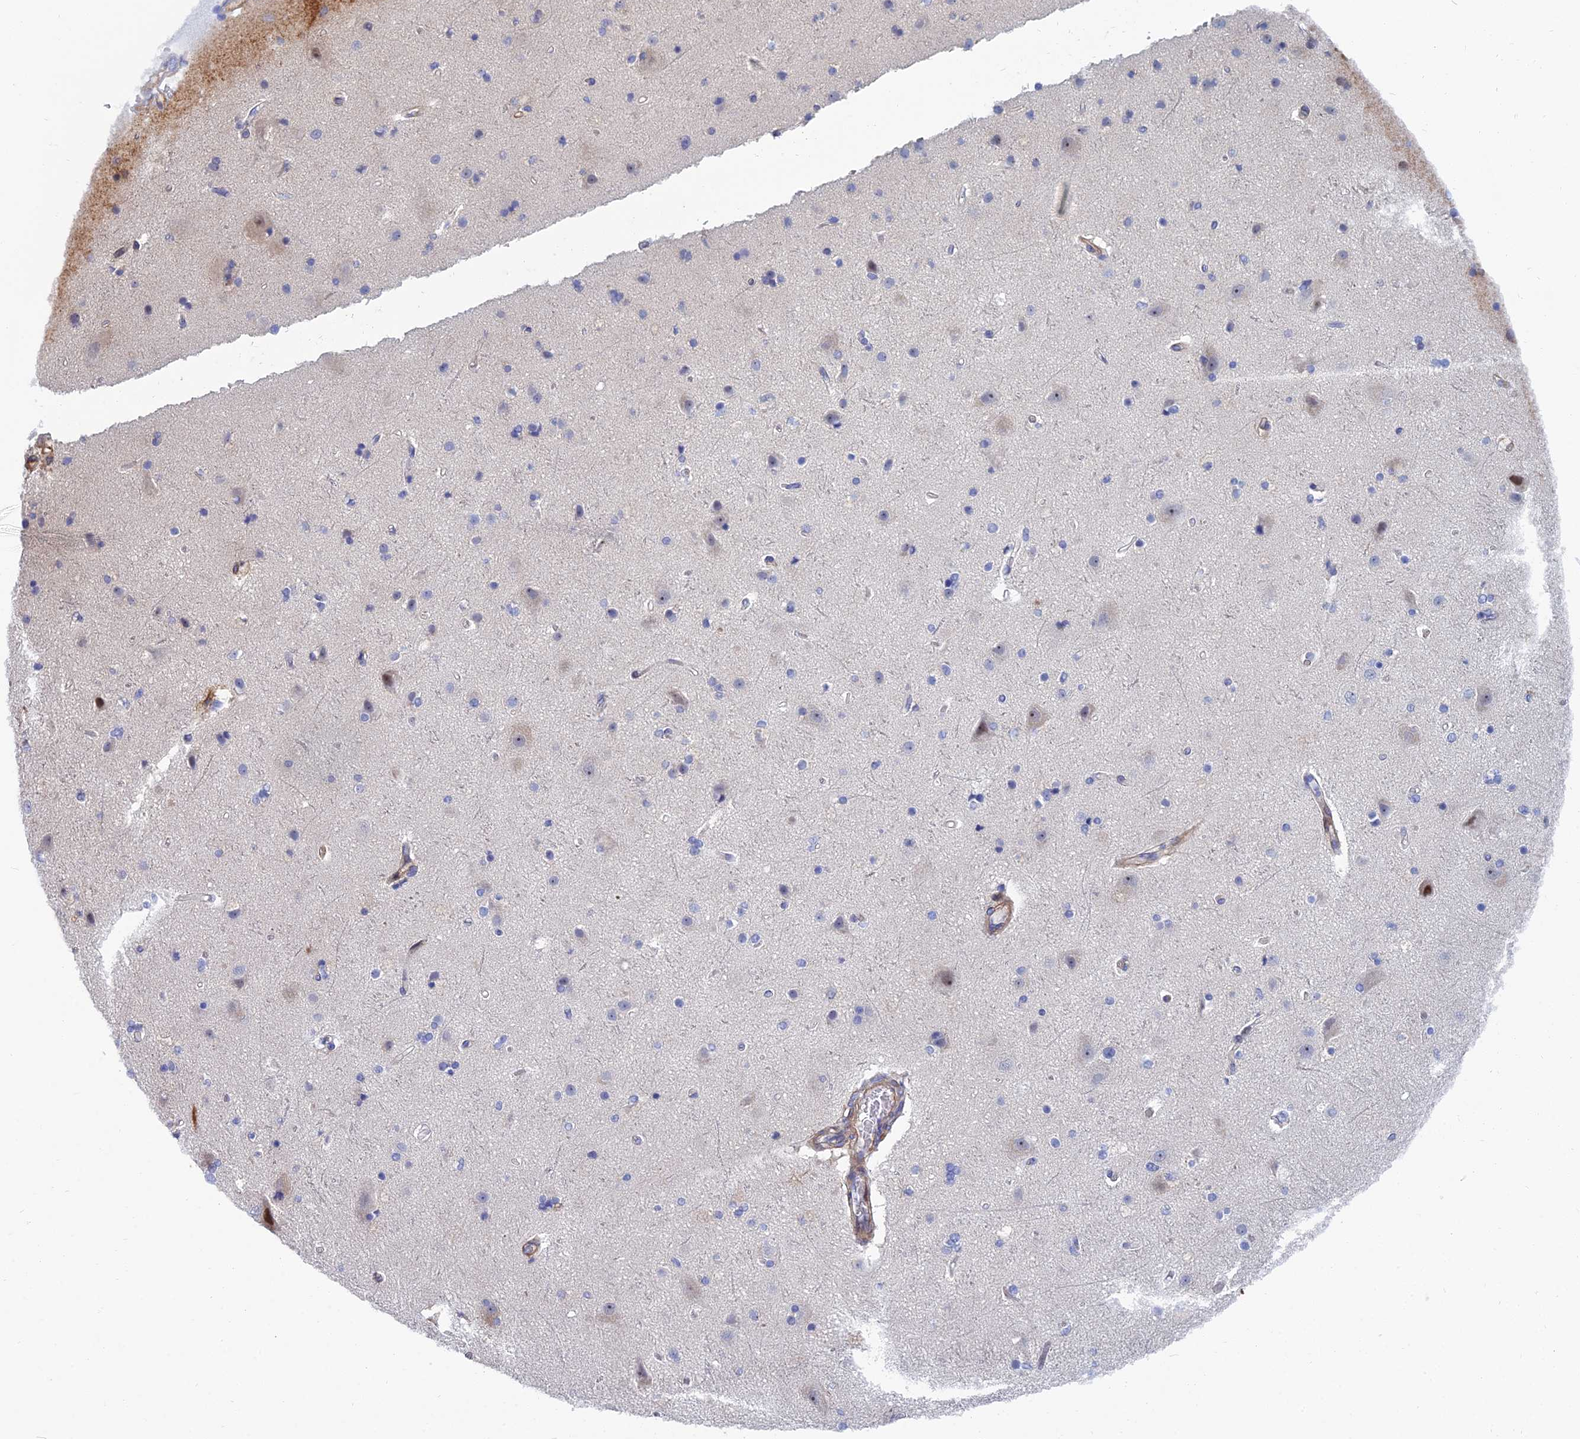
{"staining": {"intensity": "moderate", "quantity": "<25%", "location": "cytoplasmic/membranous"}, "tissue": "cerebral cortex", "cell_type": "Endothelial cells", "image_type": "normal", "snomed": [{"axis": "morphology", "description": "Normal tissue, NOS"}, {"axis": "topography", "description": "Cerebral cortex"}], "caption": "Protein staining shows moderate cytoplasmic/membranous positivity in about <25% of endothelial cells in benign cerebral cortex. The protein is stained brown, and the nuclei are stained in blue (DAB IHC with brightfield microscopy, high magnification).", "gene": "TRIM43B", "patient": {"sex": "female", "age": 54}}